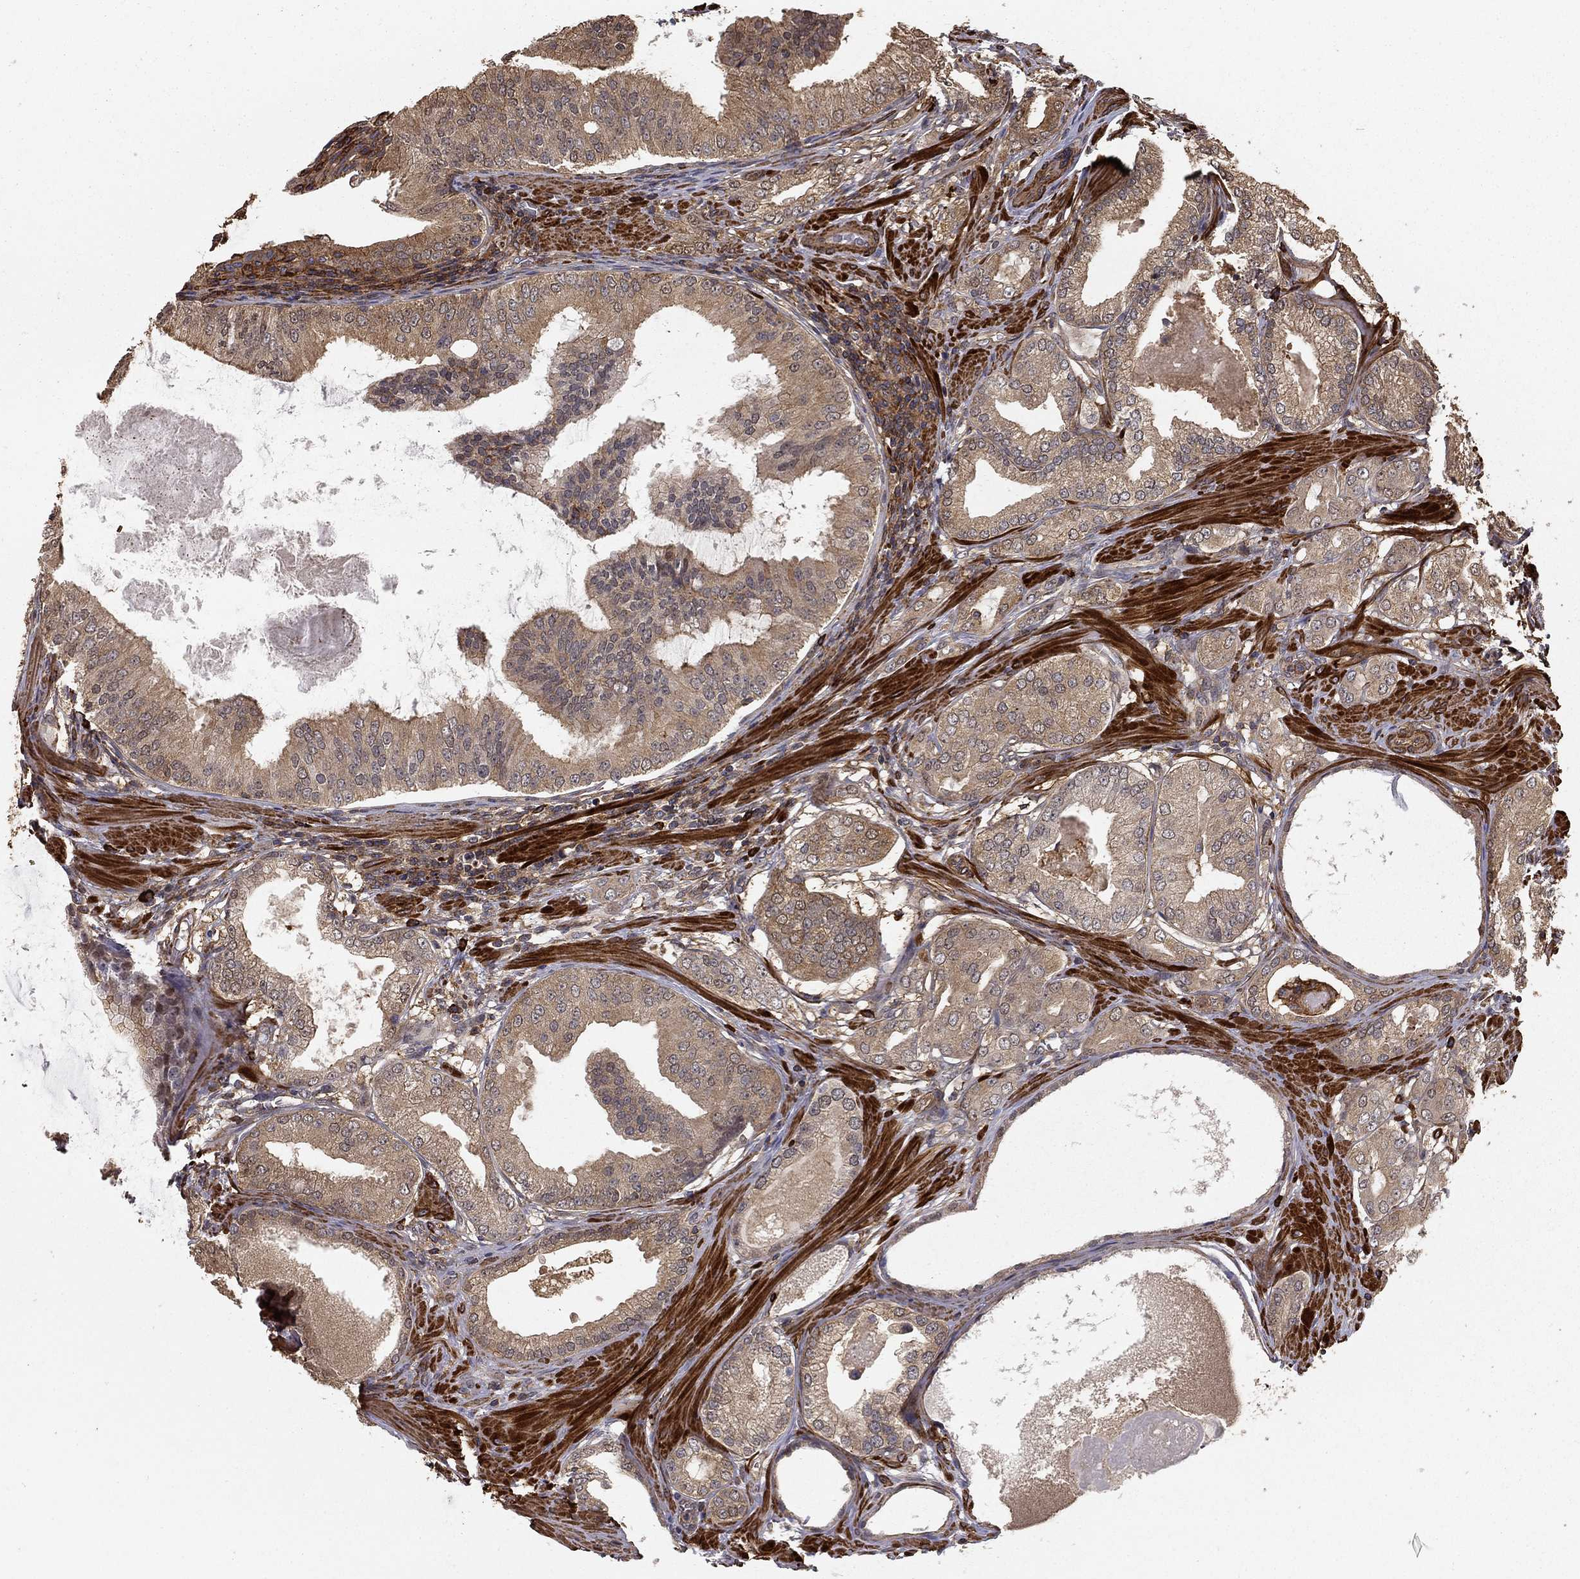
{"staining": {"intensity": "weak", "quantity": "25%-75%", "location": "cytoplasmic/membranous"}, "tissue": "prostate cancer", "cell_type": "Tumor cells", "image_type": "cancer", "snomed": [{"axis": "morphology", "description": "Adenocarcinoma, High grade"}, {"axis": "topography", "description": "Prostate and seminal vesicle, NOS"}], "caption": "Immunohistochemistry photomicrograph of neoplastic tissue: human prostate cancer (adenocarcinoma (high-grade)) stained using IHC demonstrates low levels of weak protein expression localized specifically in the cytoplasmic/membranous of tumor cells, appearing as a cytoplasmic/membranous brown color.", "gene": "HABP4", "patient": {"sex": "male", "age": 62}}